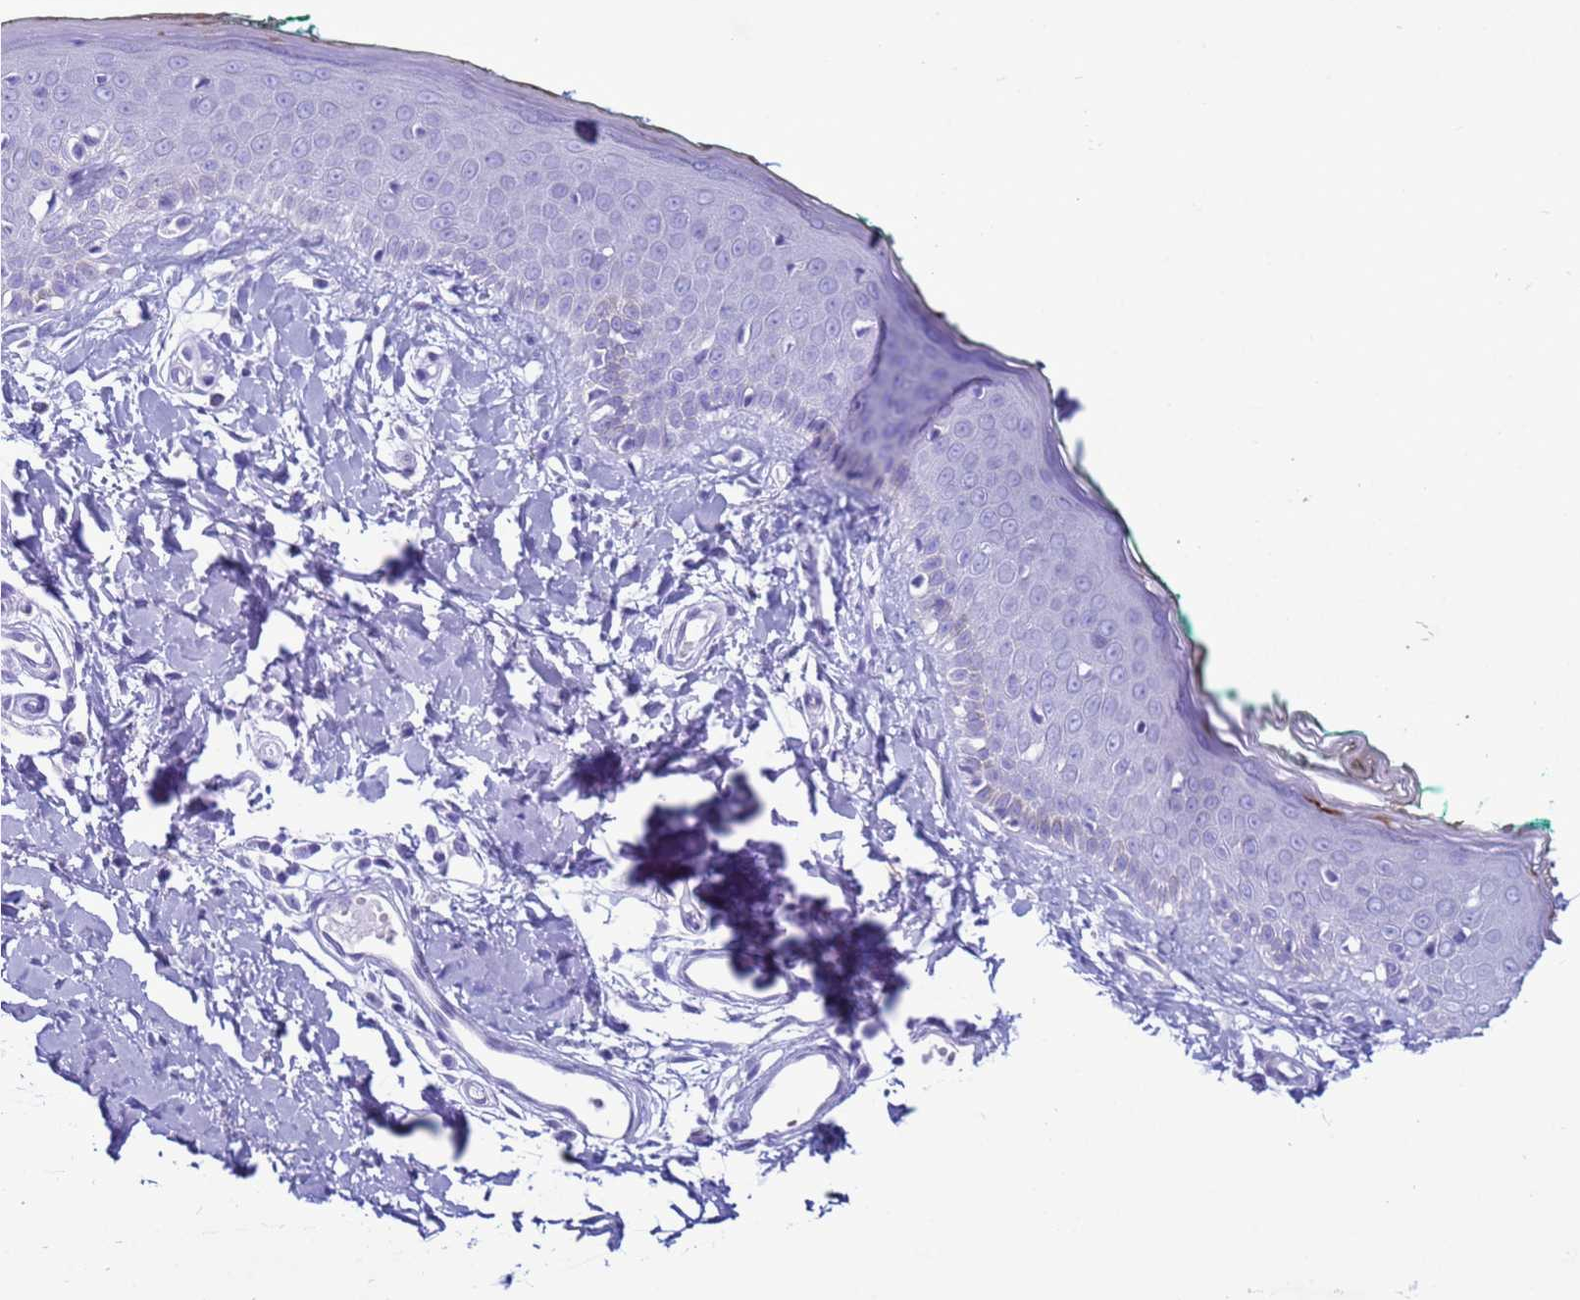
{"staining": {"intensity": "negative", "quantity": "none", "location": "none"}, "tissue": "skin", "cell_type": "Fibroblasts", "image_type": "normal", "snomed": [{"axis": "morphology", "description": "Normal tissue, NOS"}, {"axis": "morphology", "description": "Malignant melanoma, NOS"}, {"axis": "topography", "description": "Skin"}], "caption": "Skin was stained to show a protein in brown. There is no significant expression in fibroblasts. (Stains: DAB immunohistochemistry (IHC) with hematoxylin counter stain, Microscopy: brightfield microscopy at high magnification).", "gene": "CST1", "patient": {"sex": "male", "age": 62}}